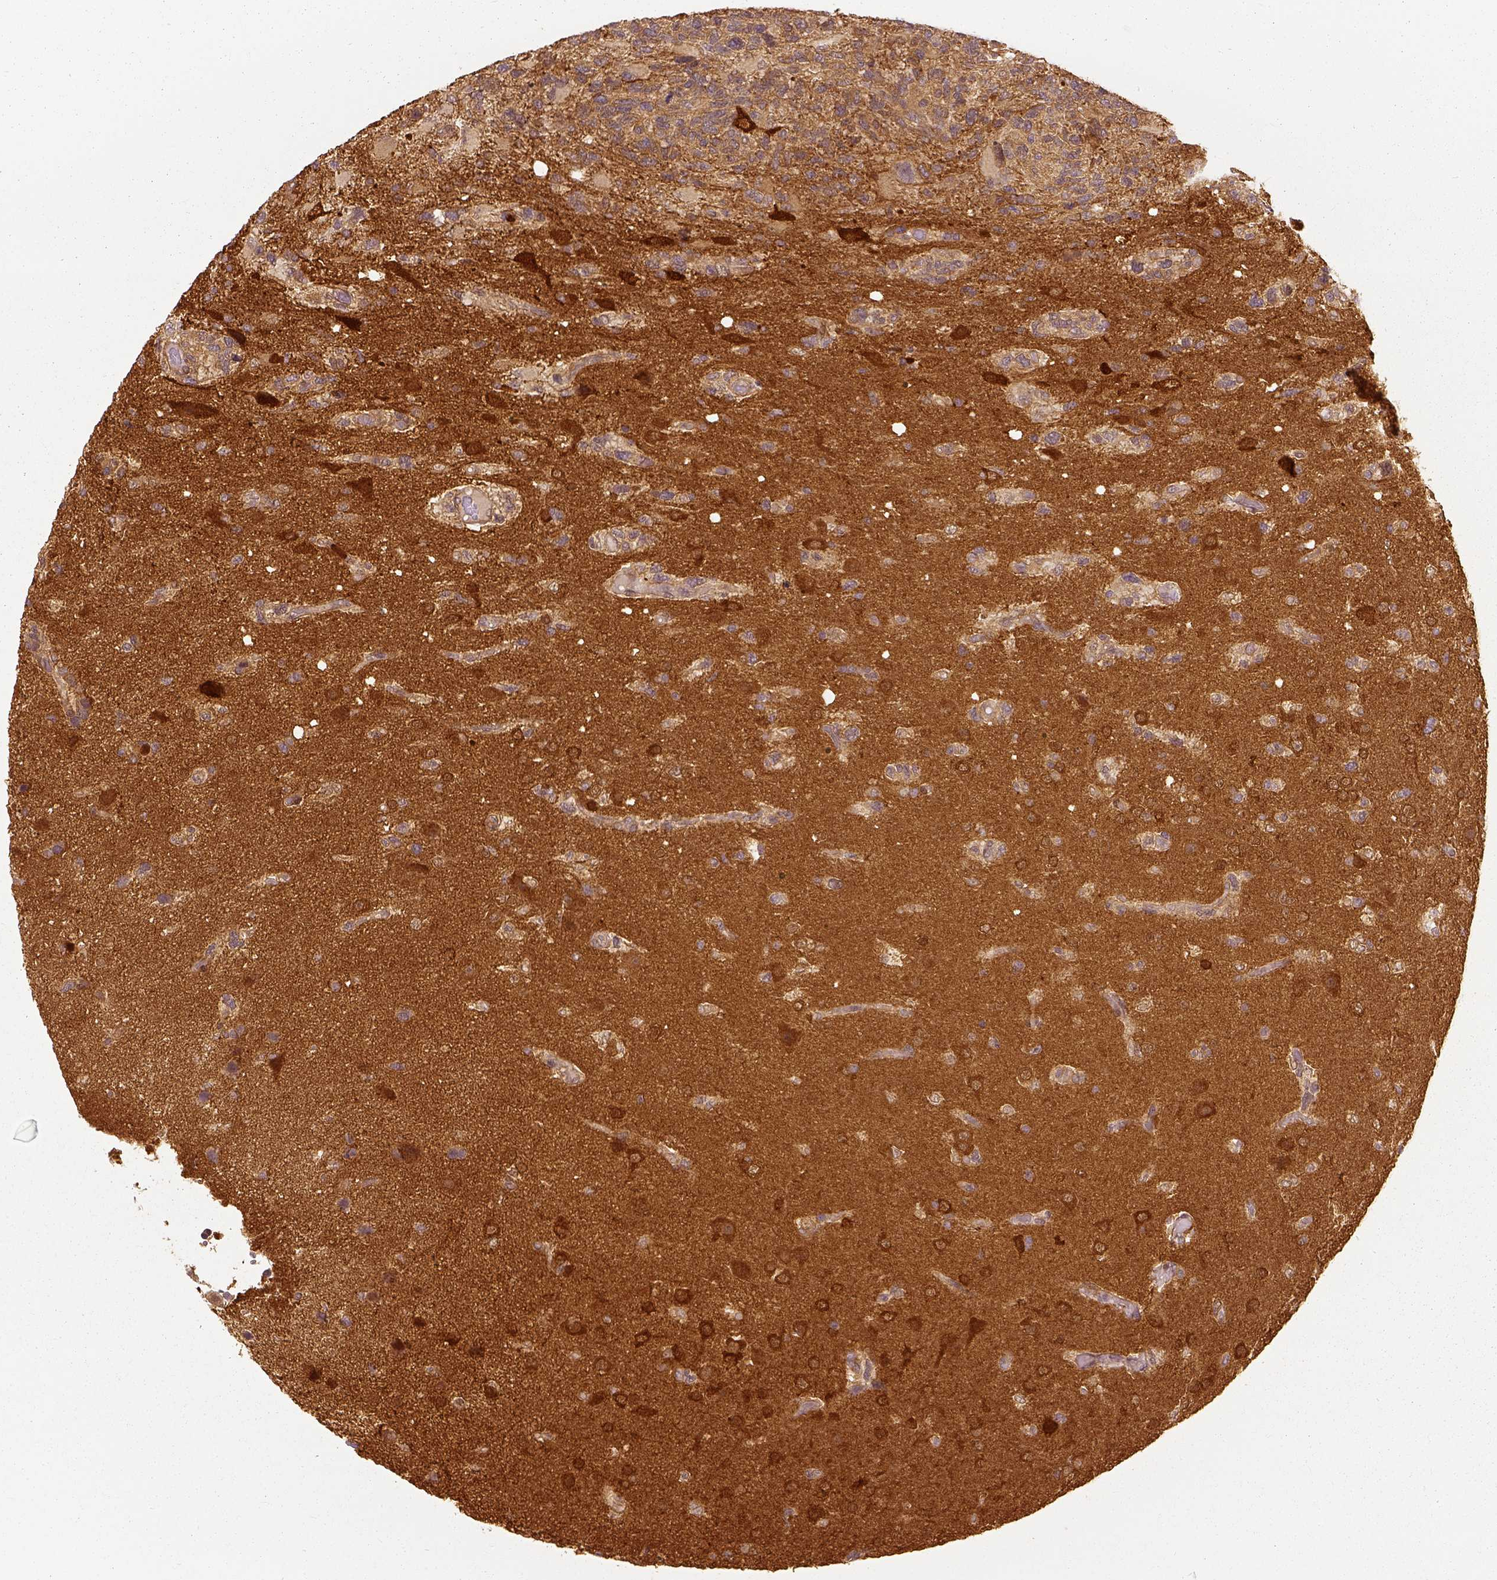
{"staining": {"intensity": "moderate", "quantity": ">75%", "location": "cytoplasmic/membranous"}, "tissue": "glioma", "cell_type": "Tumor cells", "image_type": "cancer", "snomed": [{"axis": "morphology", "description": "Glioma, malignant, High grade"}, {"axis": "topography", "description": "Brain"}], "caption": "Immunohistochemistry photomicrograph of human glioma stained for a protein (brown), which shows medium levels of moderate cytoplasmic/membranous positivity in approximately >75% of tumor cells.", "gene": "GPI", "patient": {"sex": "female", "age": 71}}